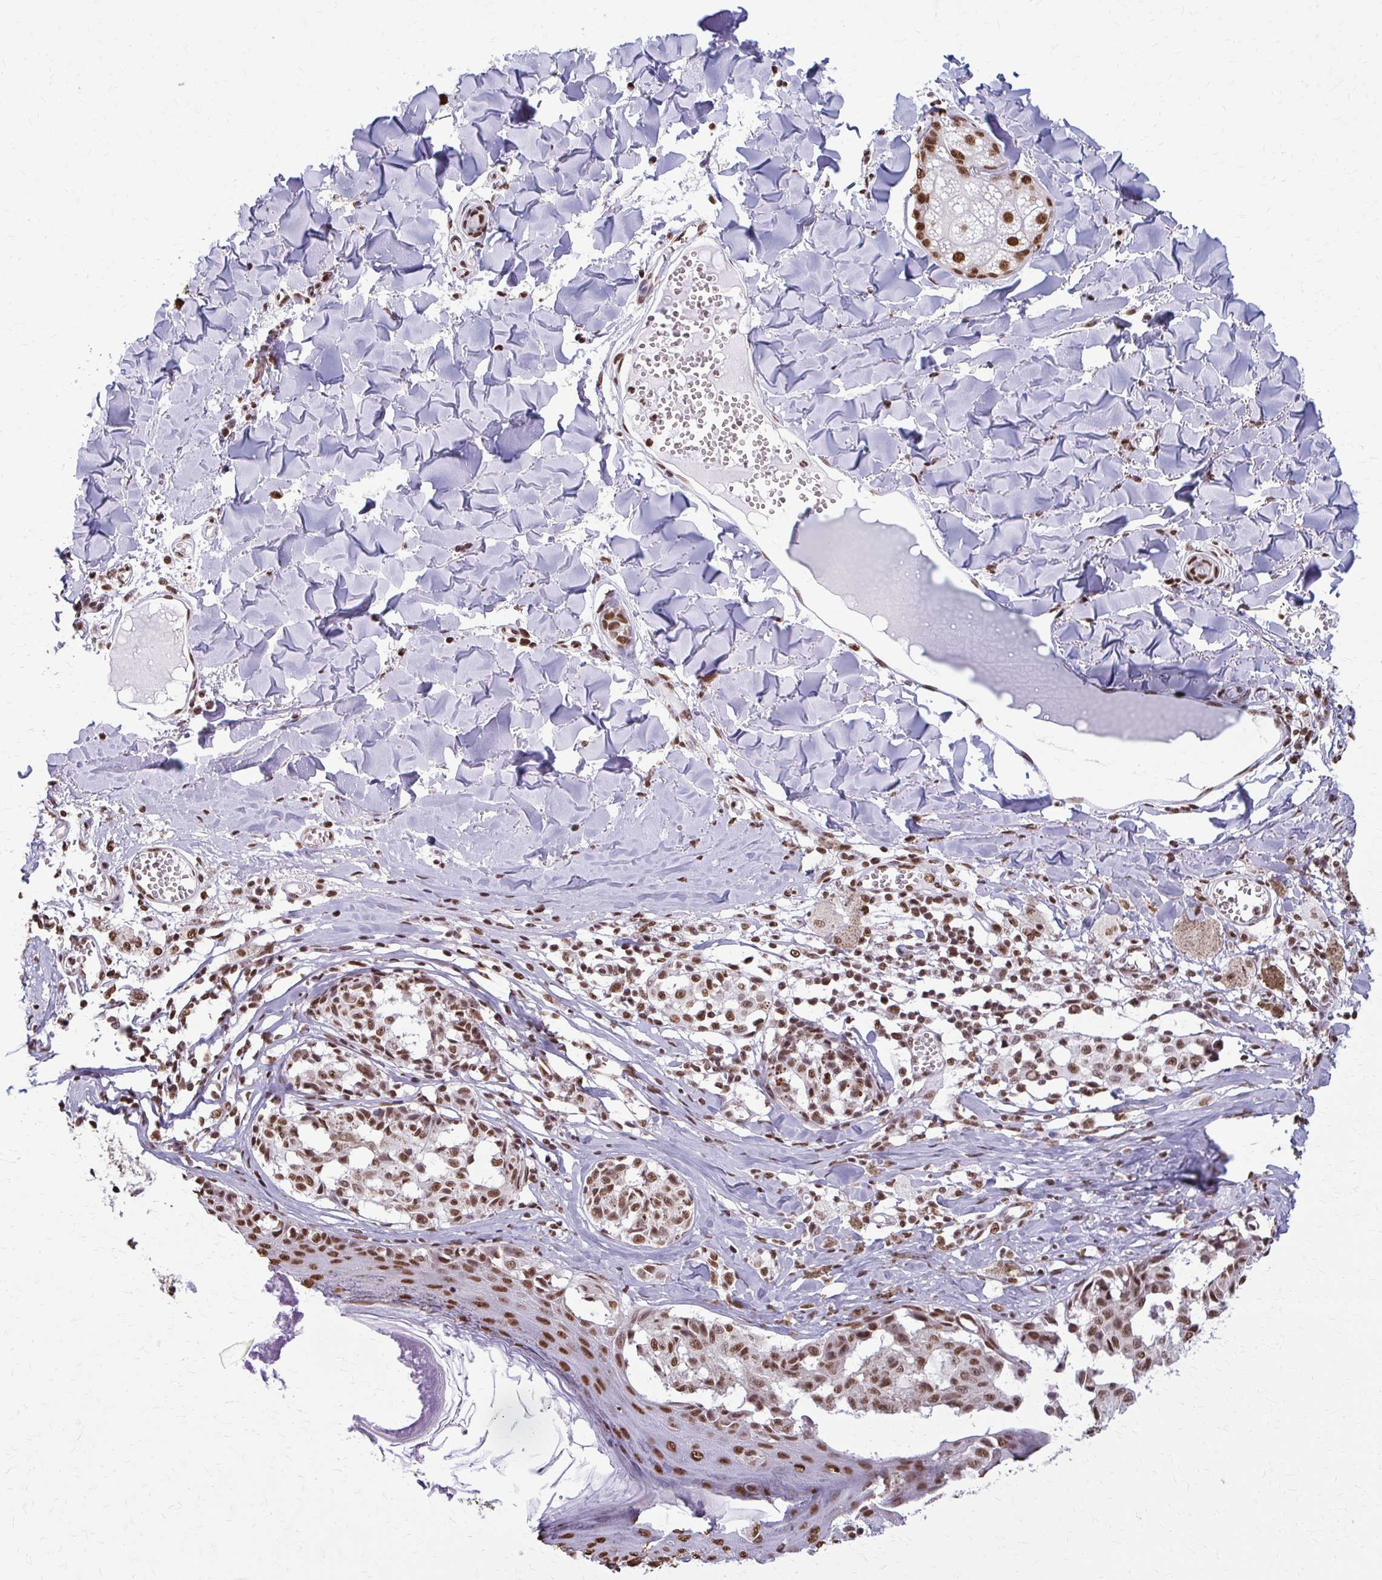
{"staining": {"intensity": "moderate", "quantity": ">75%", "location": "nuclear"}, "tissue": "melanoma", "cell_type": "Tumor cells", "image_type": "cancer", "snomed": [{"axis": "morphology", "description": "Malignant melanoma, NOS"}, {"axis": "topography", "description": "Skin"}], "caption": "Immunohistochemistry (IHC) histopathology image of human malignant melanoma stained for a protein (brown), which demonstrates medium levels of moderate nuclear staining in about >75% of tumor cells.", "gene": "SNRPA", "patient": {"sex": "female", "age": 43}}